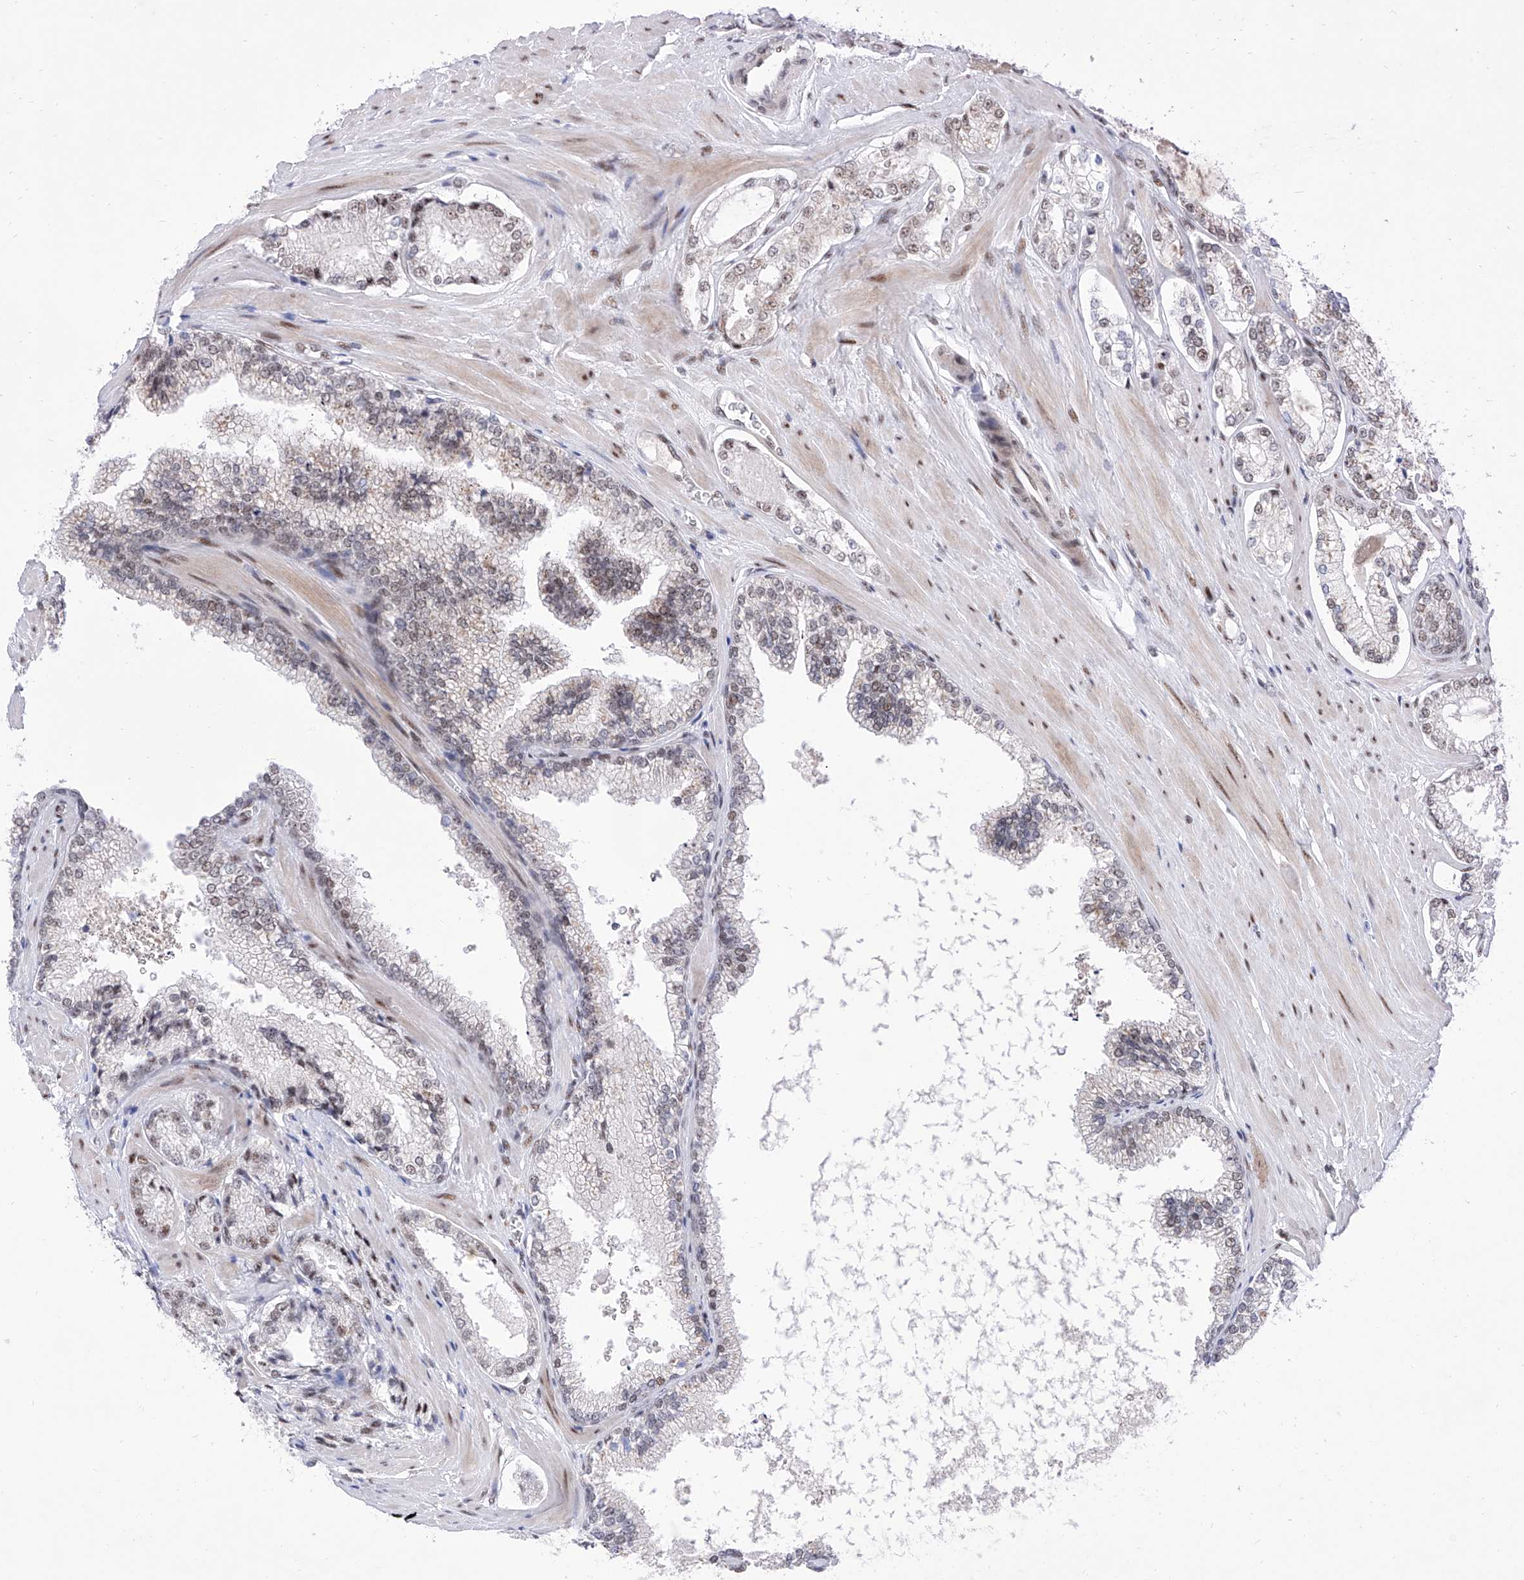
{"staining": {"intensity": "weak", "quantity": "25%-75%", "location": "nuclear"}, "tissue": "prostate cancer", "cell_type": "Tumor cells", "image_type": "cancer", "snomed": [{"axis": "morphology", "description": "Adenocarcinoma, High grade"}, {"axis": "topography", "description": "Prostate"}], "caption": "Prostate cancer (high-grade adenocarcinoma) tissue displays weak nuclear expression in about 25%-75% of tumor cells", "gene": "ATN1", "patient": {"sex": "male", "age": 73}}